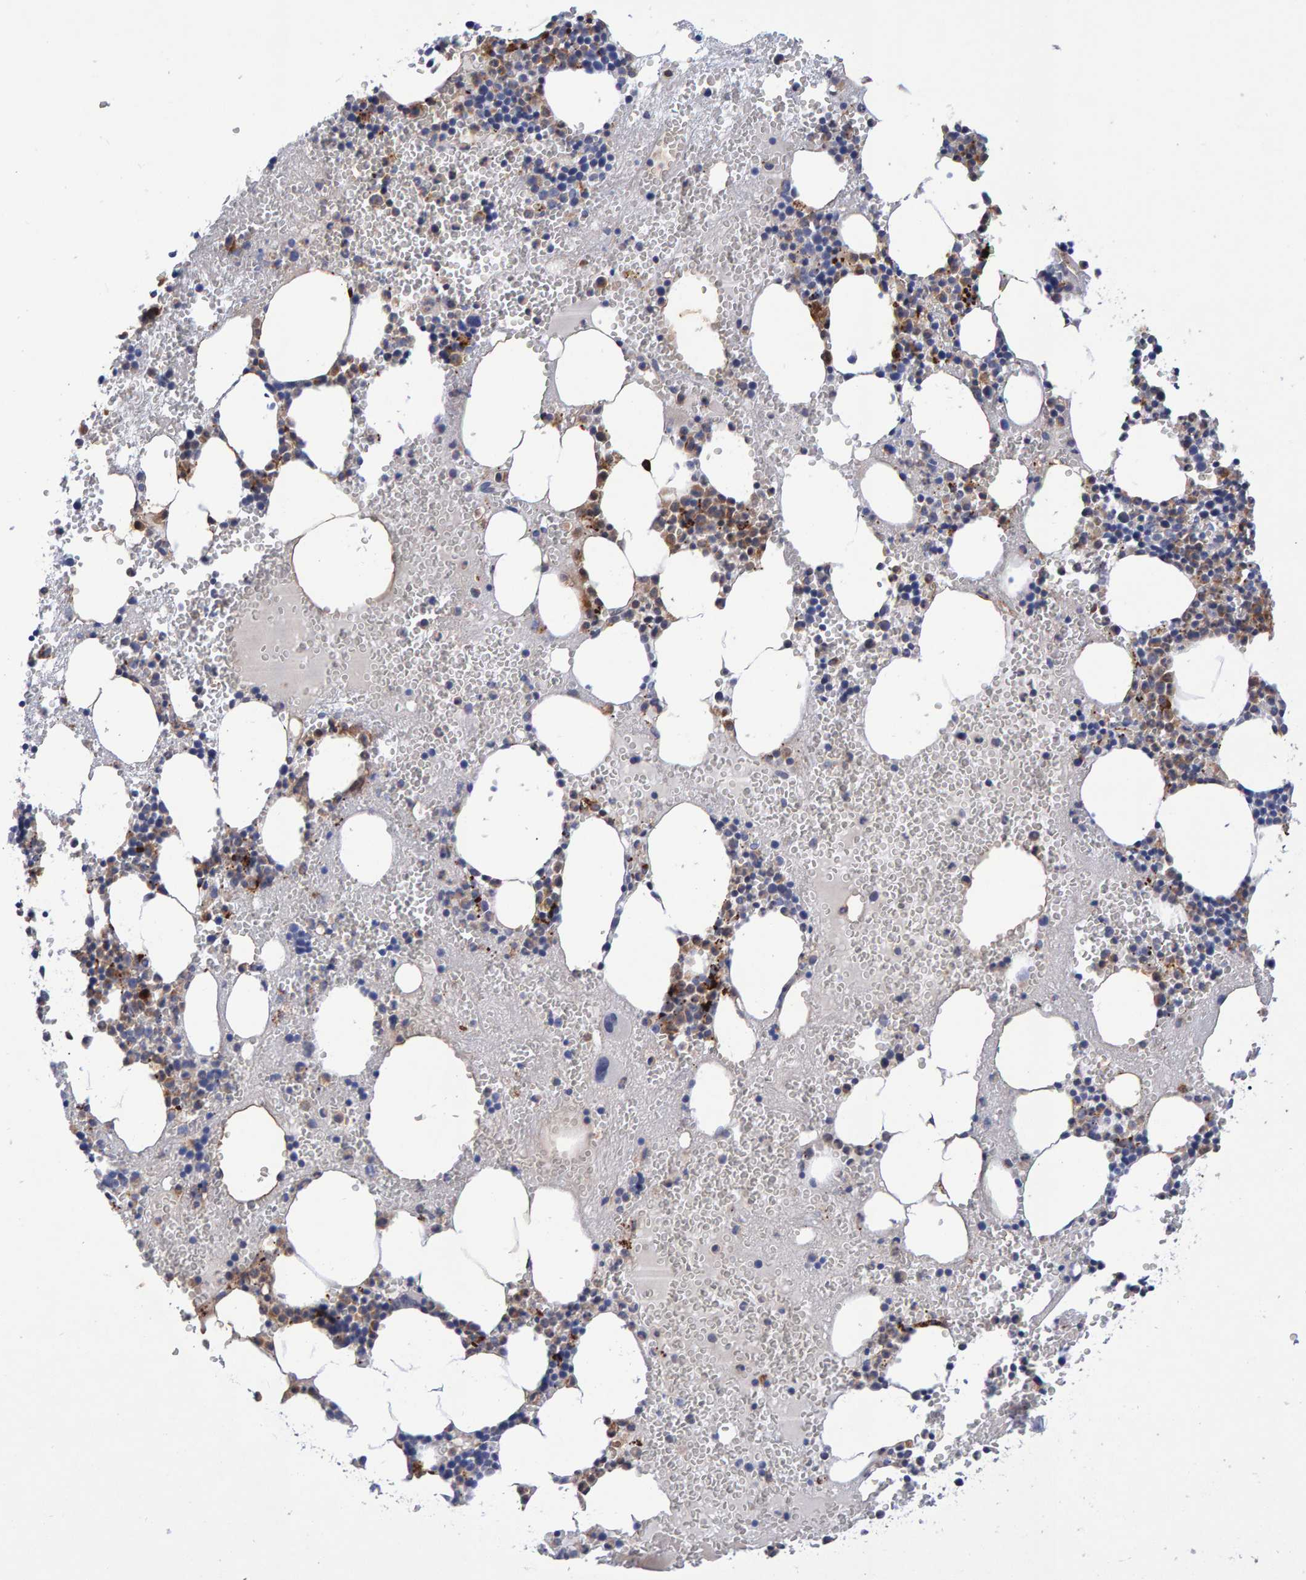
{"staining": {"intensity": "strong", "quantity": "<25%", "location": "cytoplasmic/membranous"}, "tissue": "bone marrow", "cell_type": "Hematopoietic cells", "image_type": "normal", "snomed": [{"axis": "morphology", "description": "Normal tissue, NOS"}, {"axis": "morphology", "description": "Inflammation, NOS"}, {"axis": "topography", "description": "Bone marrow"}], "caption": "Brown immunohistochemical staining in unremarkable human bone marrow exhibits strong cytoplasmic/membranous staining in about <25% of hematopoietic cells.", "gene": "EFR3A", "patient": {"sex": "female", "age": 67}}